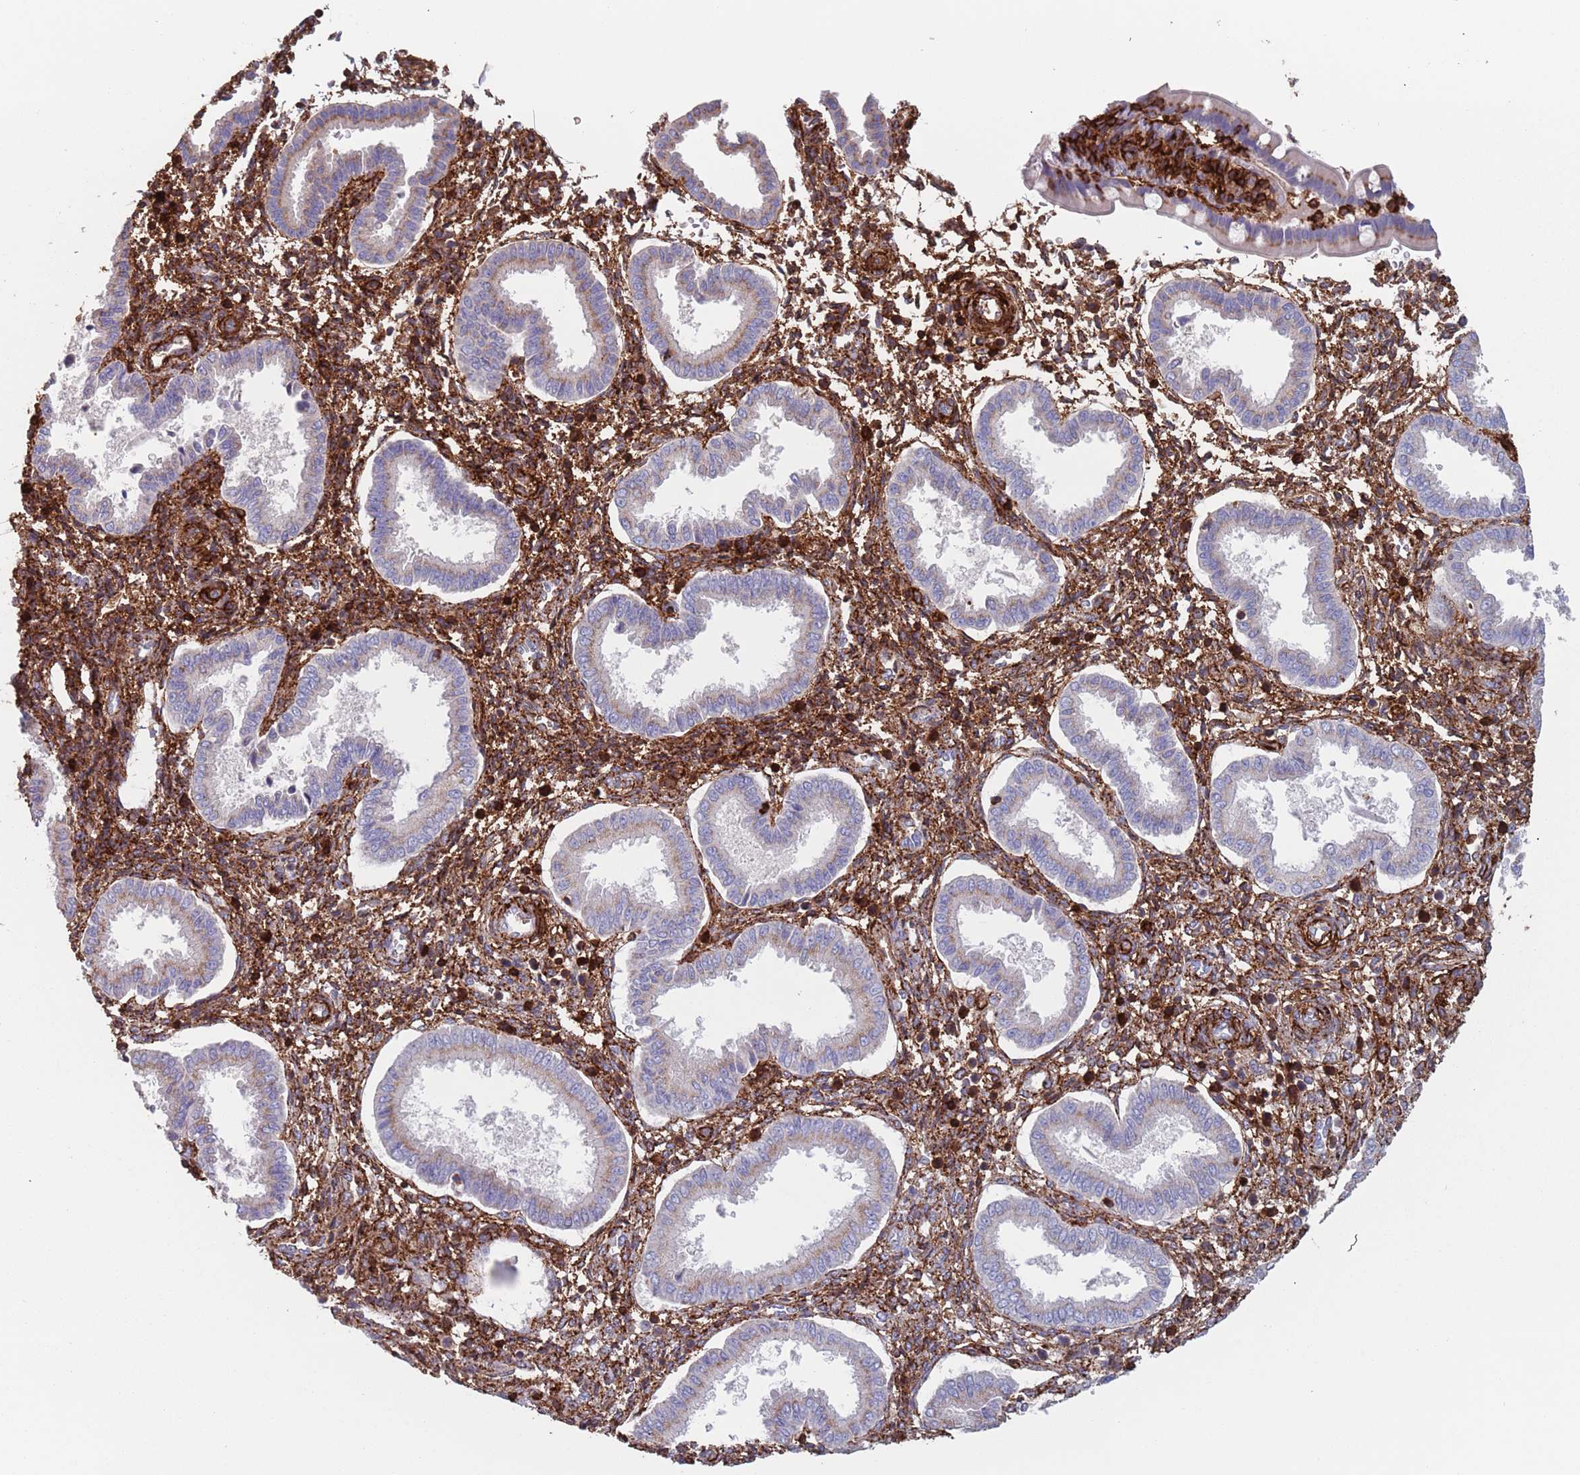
{"staining": {"intensity": "moderate", "quantity": ">75%", "location": "cytoplasmic/membranous"}, "tissue": "endometrium", "cell_type": "Cells in endometrial stroma", "image_type": "normal", "snomed": [{"axis": "morphology", "description": "Normal tissue, NOS"}, {"axis": "topography", "description": "Endometrium"}], "caption": "Unremarkable endometrium was stained to show a protein in brown. There is medium levels of moderate cytoplasmic/membranous positivity in about >75% of cells in endometrial stroma.", "gene": "RNF144A", "patient": {"sex": "female", "age": 24}}